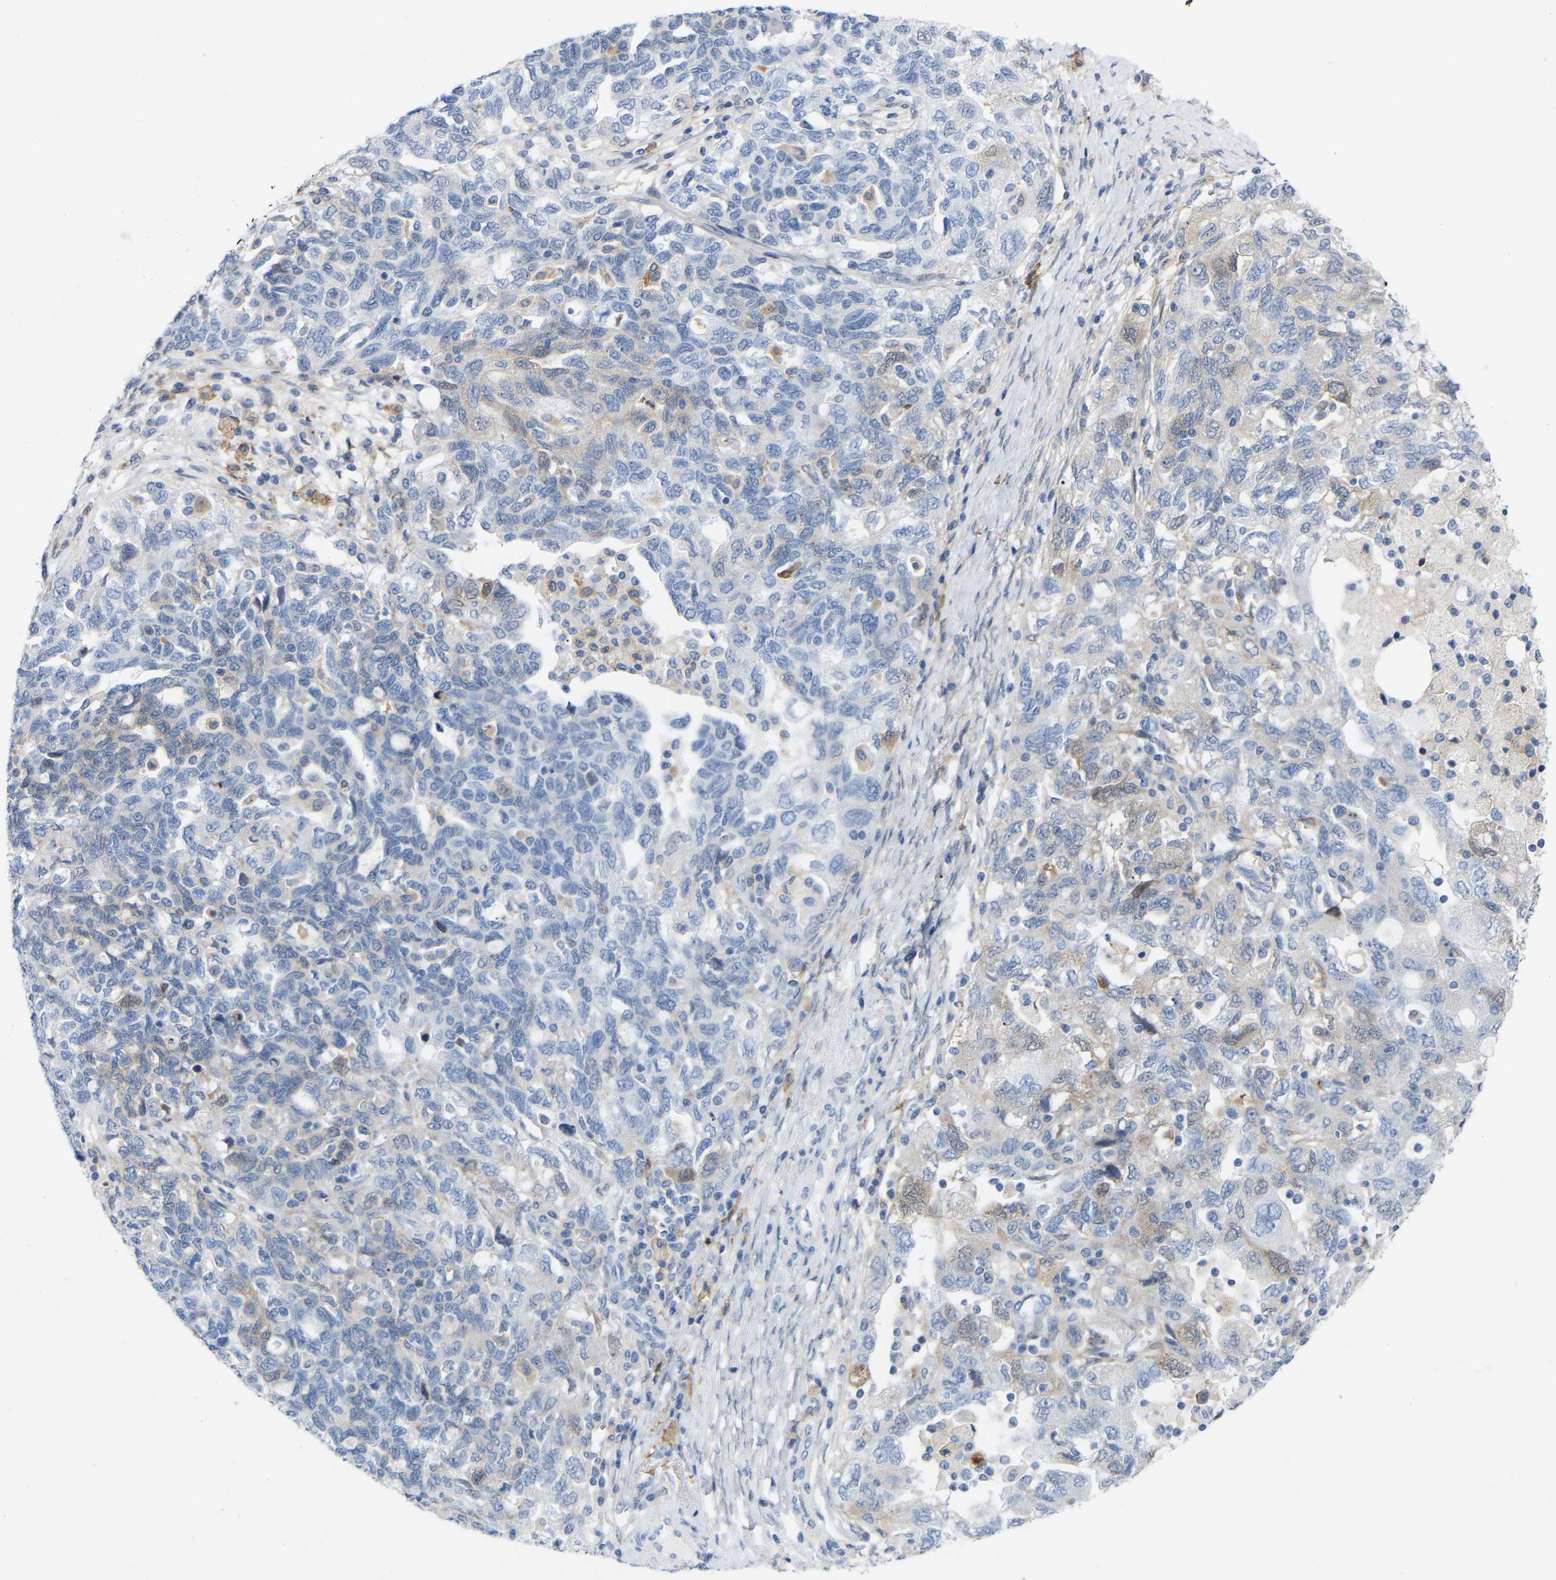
{"staining": {"intensity": "weak", "quantity": "<25%", "location": "cytoplasmic/membranous"}, "tissue": "ovarian cancer", "cell_type": "Tumor cells", "image_type": "cancer", "snomed": [{"axis": "morphology", "description": "Carcinoma, NOS"}, {"axis": "morphology", "description": "Cystadenocarcinoma, serous, NOS"}, {"axis": "topography", "description": "Ovary"}], "caption": "A high-resolution image shows IHC staining of ovarian serous cystadenocarcinoma, which shows no significant positivity in tumor cells.", "gene": "ABTB2", "patient": {"sex": "female", "age": 69}}